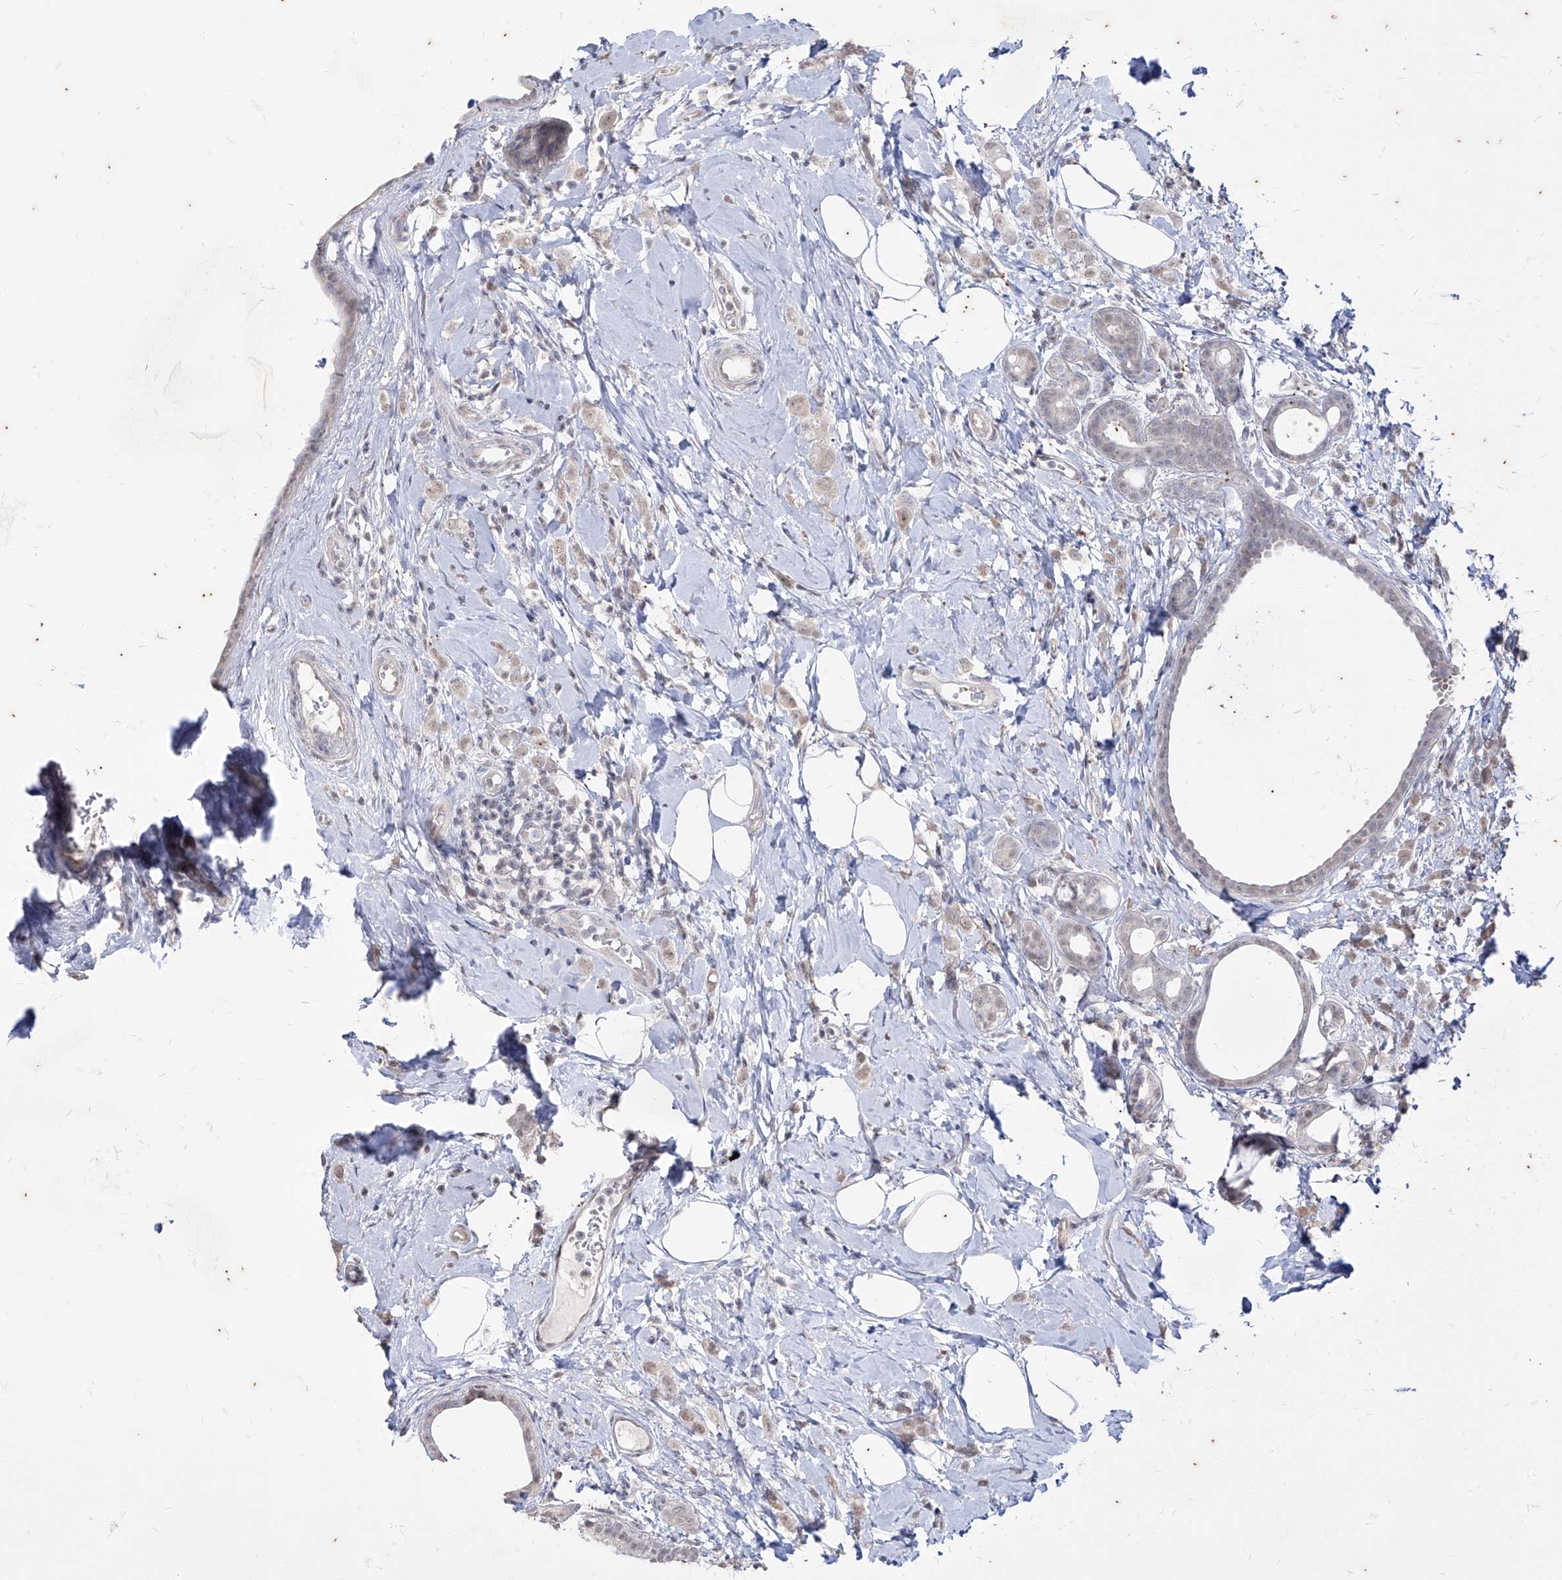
{"staining": {"intensity": "weak", "quantity": ">75%", "location": "nuclear"}, "tissue": "breast cancer", "cell_type": "Tumor cells", "image_type": "cancer", "snomed": [{"axis": "morphology", "description": "Lobular carcinoma"}, {"axis": "topography", "description": "Breast"}], "caption": "Immunohistochemical staining of human lobular carcinoma (breast) shows low levels of weak nuclear positivity in about >75% of tumor cells. (Stains: DAB in brown, nuclei in blue, Microscopy: brightfield microscopy at high magnification).", "gene": "PHF20L1", "patient": {"sex": "female", "age": 47}}